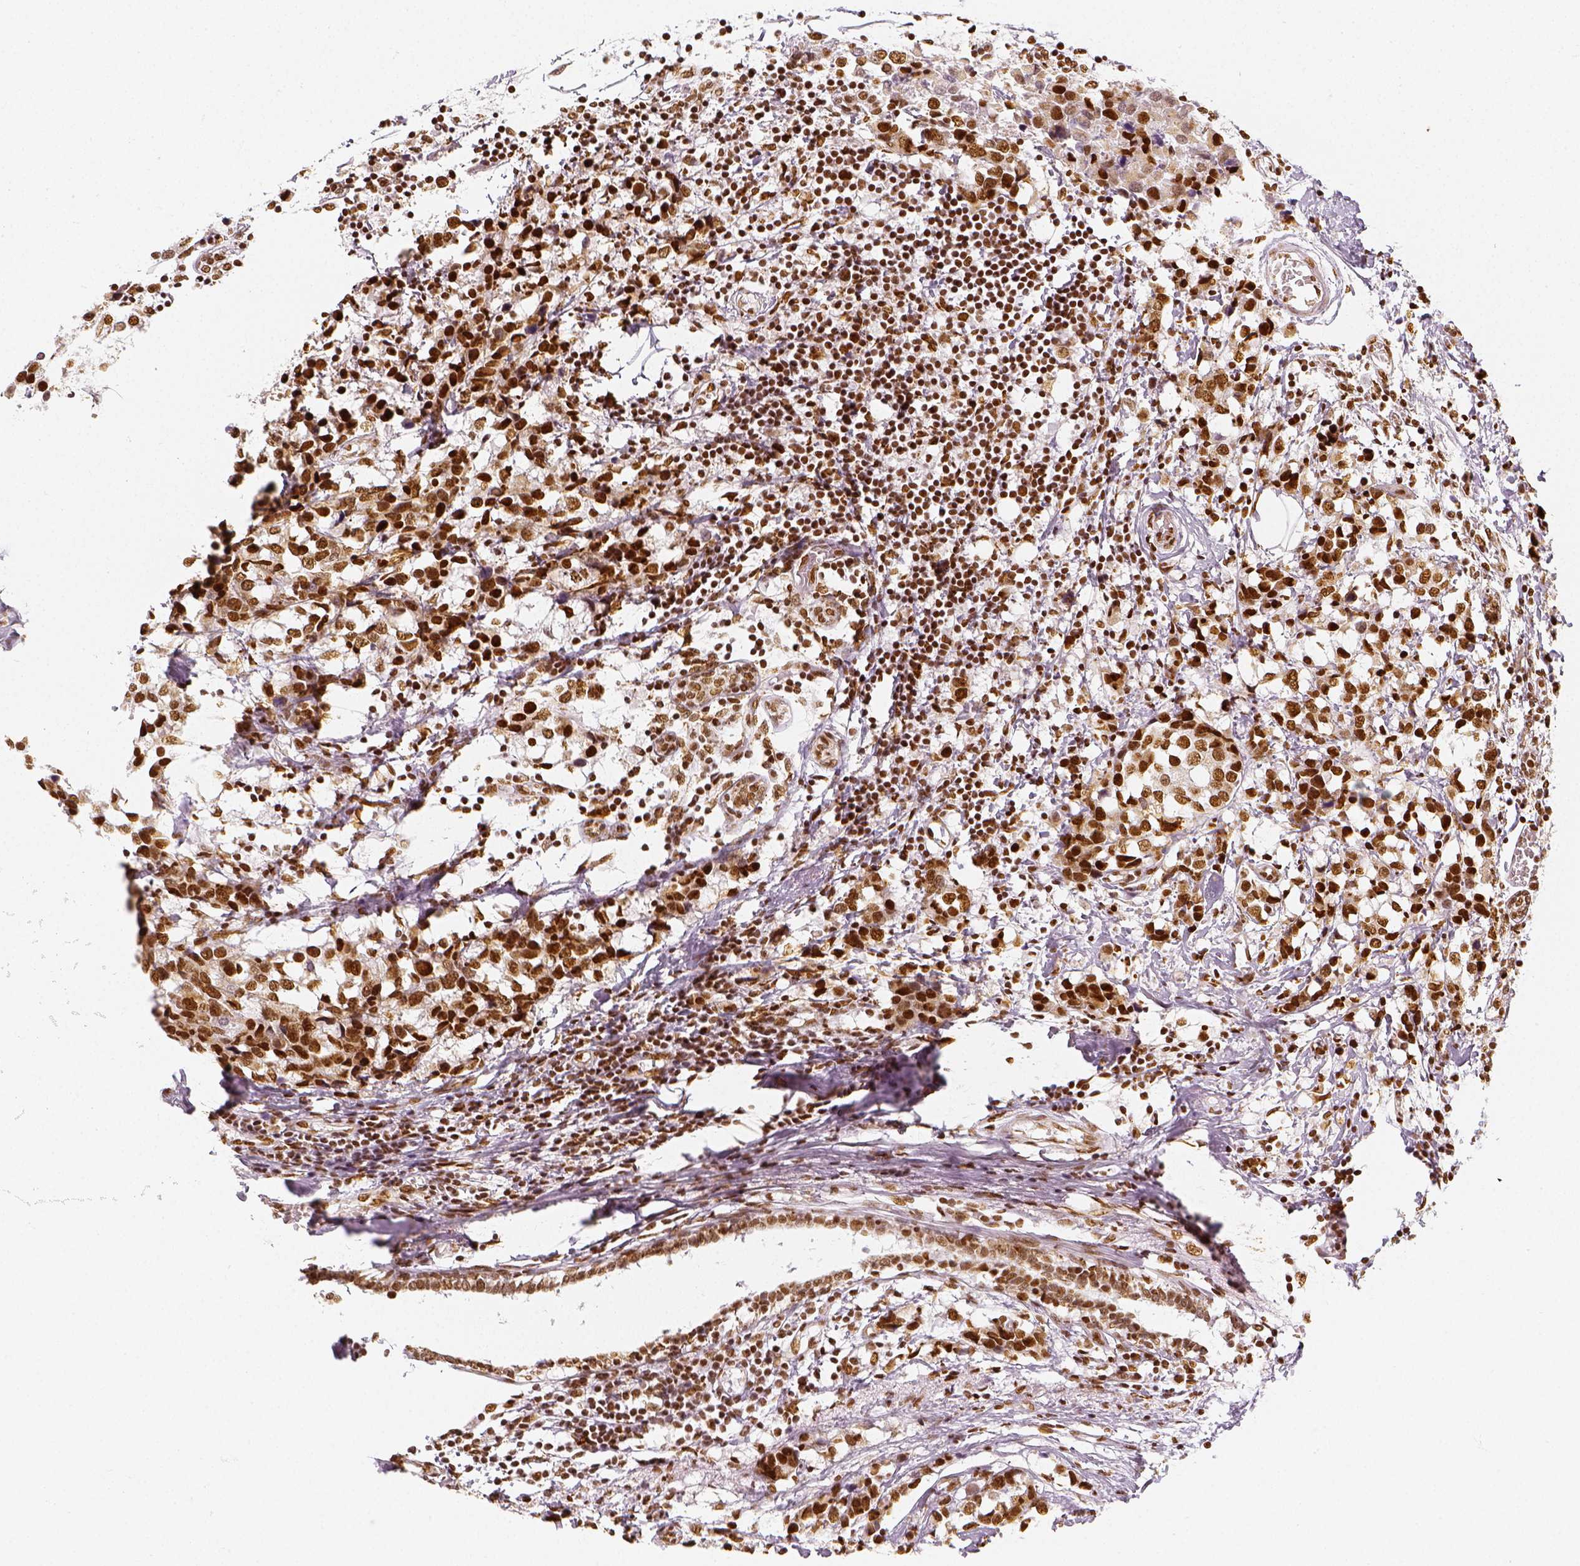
{"staining": {"intensity": "strong", "quantity": ">75%", "location": "nuclear"}, "tissue": "breast cancer", "cell_type": "Tumor cells", "image_type": "cancer", "snomed": [{"axis": "morphology", "description": "Lobular carcinoma"}, {"axis": "topography", "description": "Breast"}], "caption": "Immunohistochemistry of human lobular carcinoma (breast) reveals high levels of strong nuclear positivity in approximately >75% of tumor cells.", "gene": "KDM5B", "patient": {"sex": "female", "age": 59}}